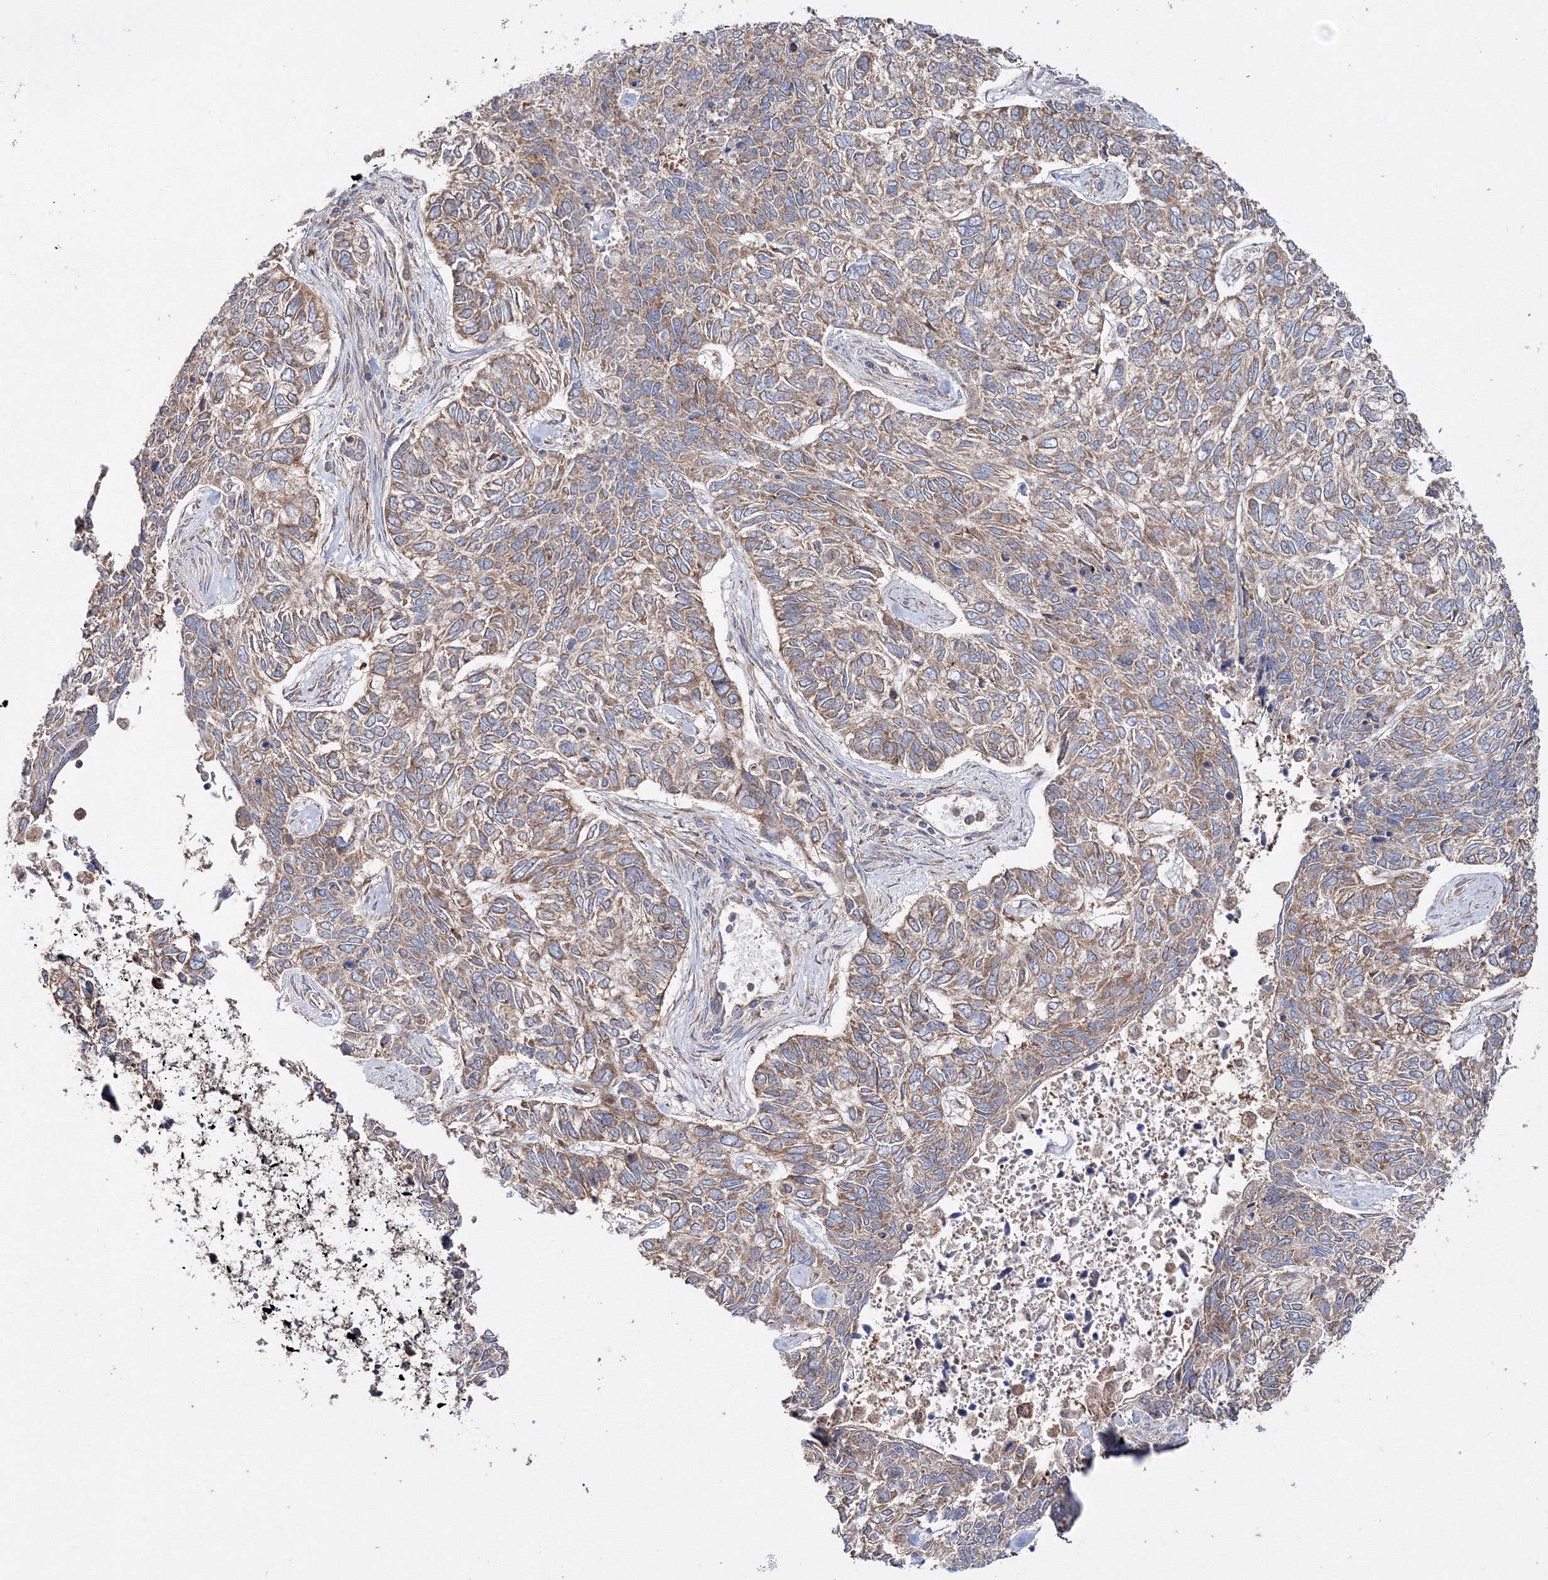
{"staining": {"intensity": "moderate", "quantity": ">75%", "location": "cytoplasmic/membranous"}, "tissue": "skin cancer", "cell_type": "Tumor cells", "image_type": "cancer", "snomed": [{"axis": "morphology", "description": "Basal cell carcinoma"}, {"axis": "topography", "description": "Skin"}], "caption": "Moderate cytoplasmic/membranous staining is seen in approximately >75% of tumor cells in skin cancer (basal cell carcinoma). (DAB (3,3'-diaminobenzidine) IHC with brightfield microscopy, high magnification).", "gene": "PEX13", "patient": {"sex": "female", "age": 65}}